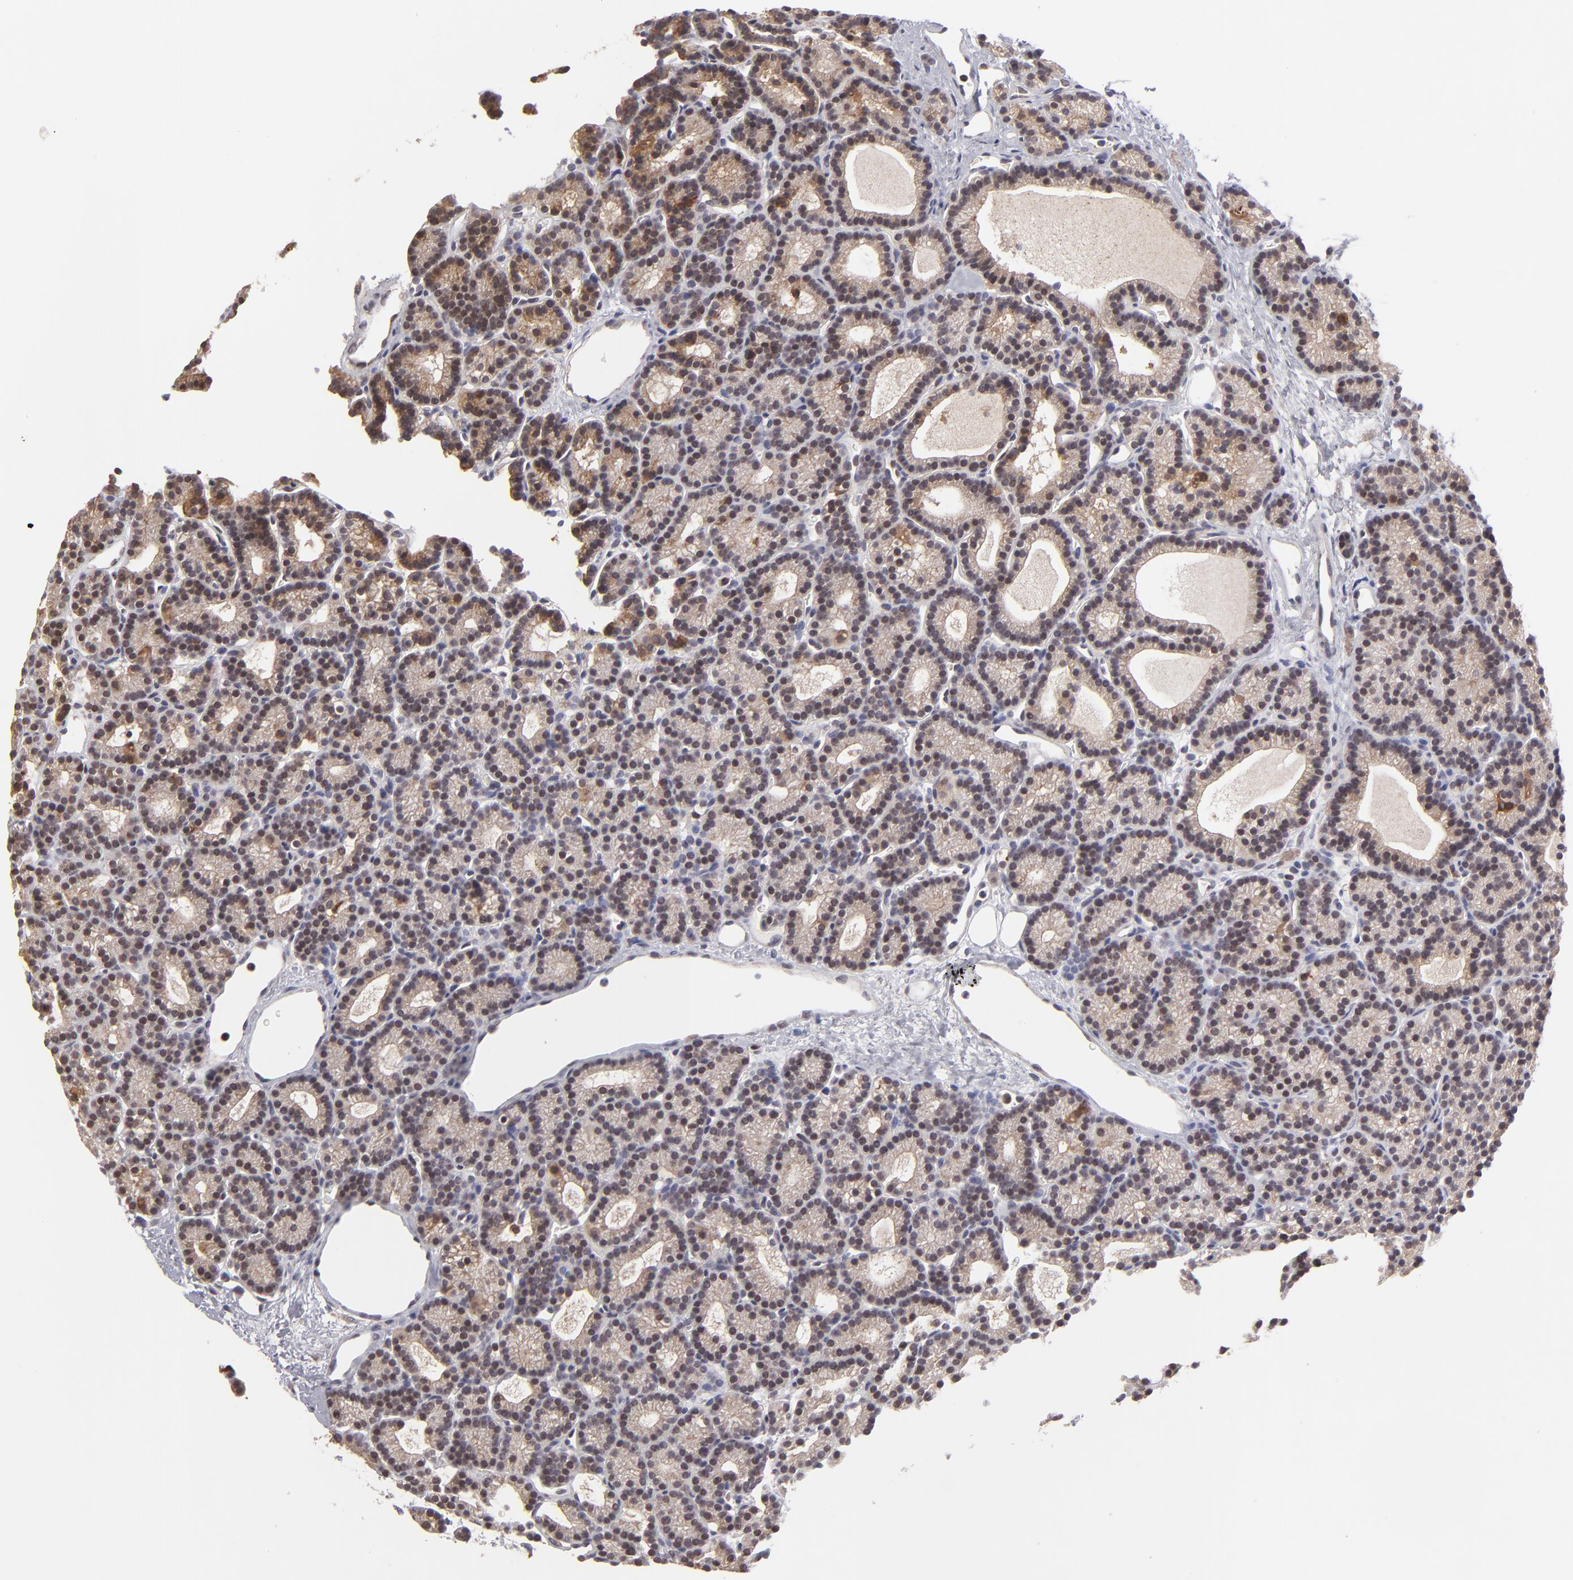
{"staining": {"intensity": "weak", "quantity": ">75%", "location": "cytoplasmic/membranous,nuclear"}, "tissue": "parathyroid gland", "cell_type": "Glandular cells", "image_type": "normal", "snomed": [{"axis": "morphology", "description": "Normal tissue, NOS"}, {"axis": "topography", "description": "Parathyroid gland"}], "caption": "Weak cytoplasmic/membranous,nuclear expression for a protein is appreciated in approximately >75% of glandular cells of normal parathyroid gland using immunohistochemistry.", "gene": "SLC15A1", "patient": {"sex": "male", "age": 85}}